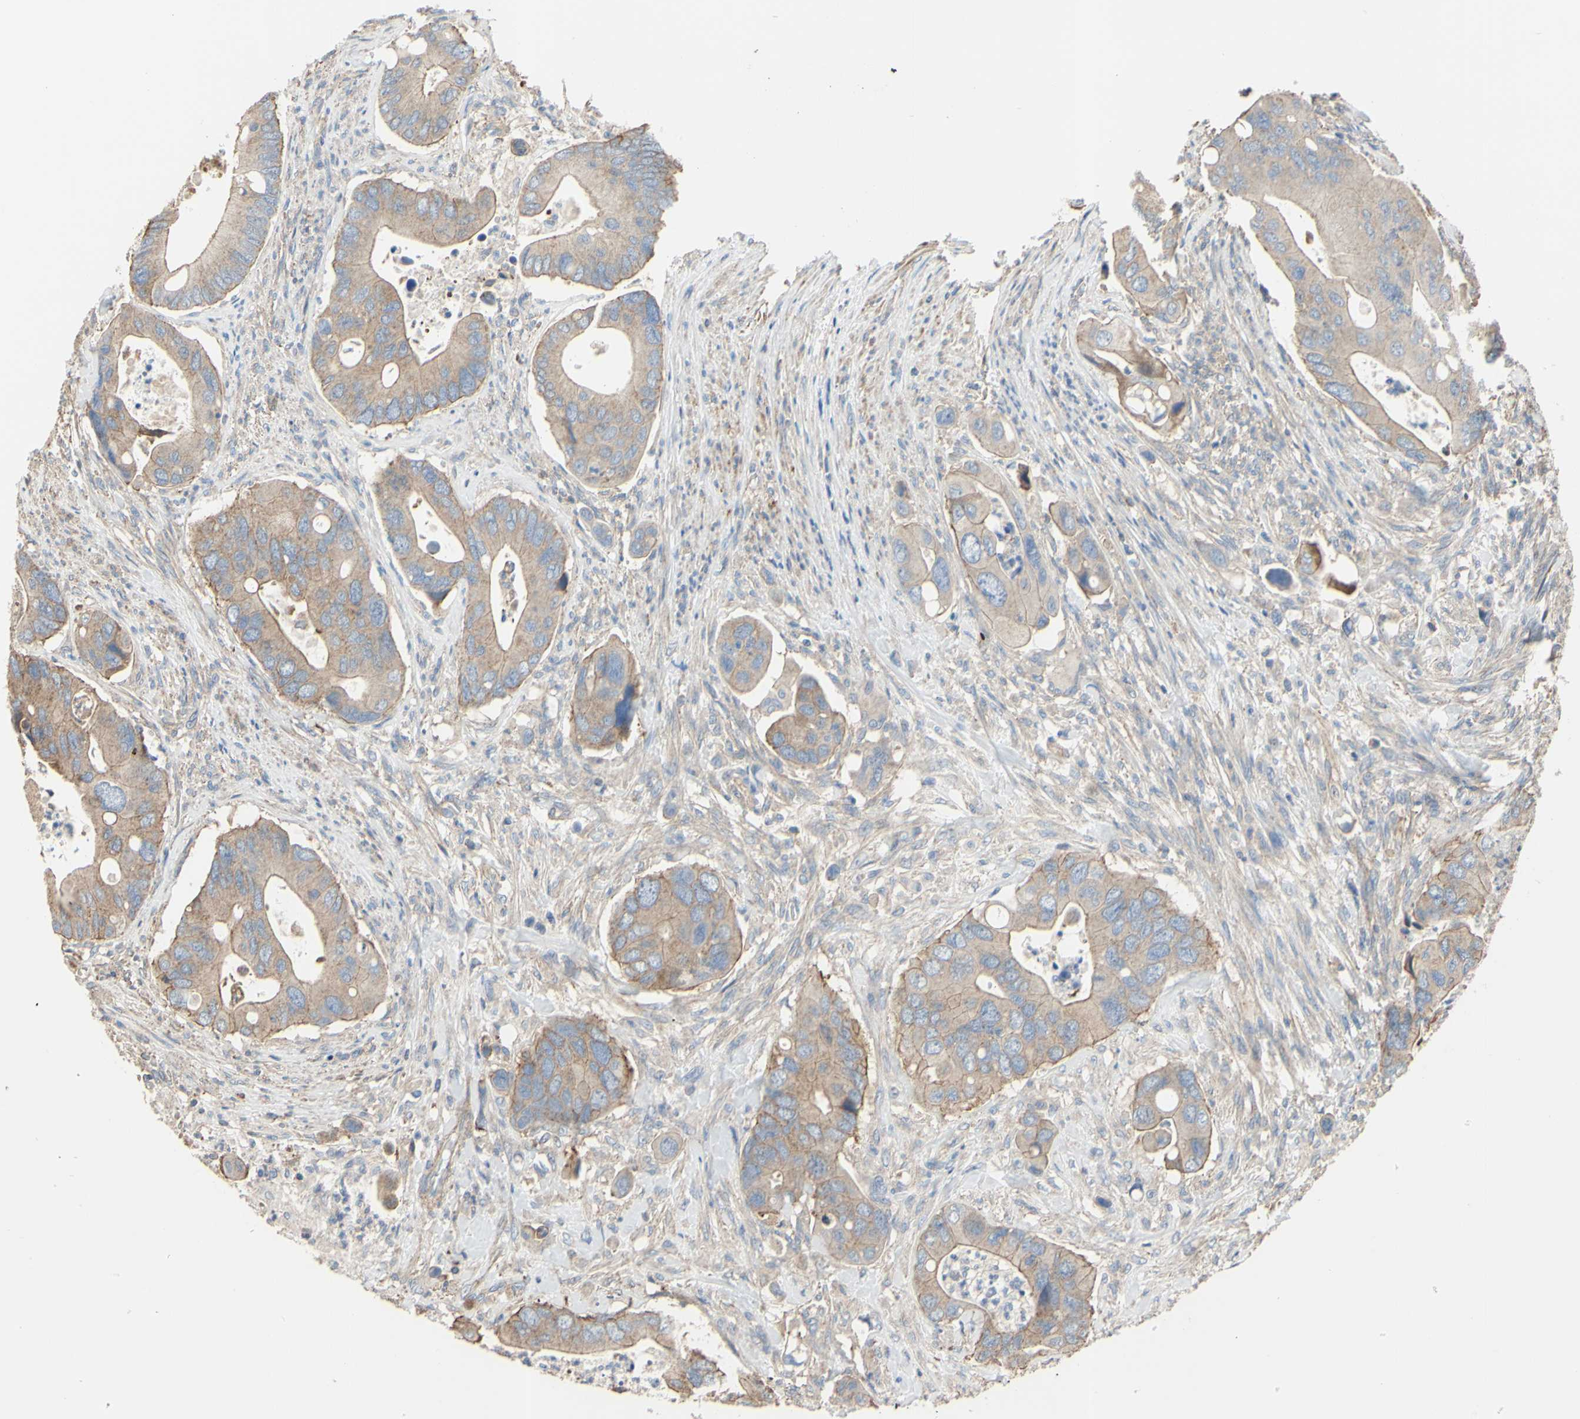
{"staining": {"intensity": "weak", "quantity": ">75%", "location": "cytoplasmic/membranous"}, "tissue": "colorectal cancer", "cell_type": "Tumor cells", "image_type": "cancer", "snomed": [{"axis": "morphology", "description": "Adenocarcinoma, NOS"}, {"axis": "topography", "description": "Rectum"}], "caption": "The immunohistochemical stain shows weak cytoplasmic/membranous staining in tumor cells of colorectal adenocarcinoma tissue.", "gene": "BECN1", "patient": {"sex": "female", "age": 57}}